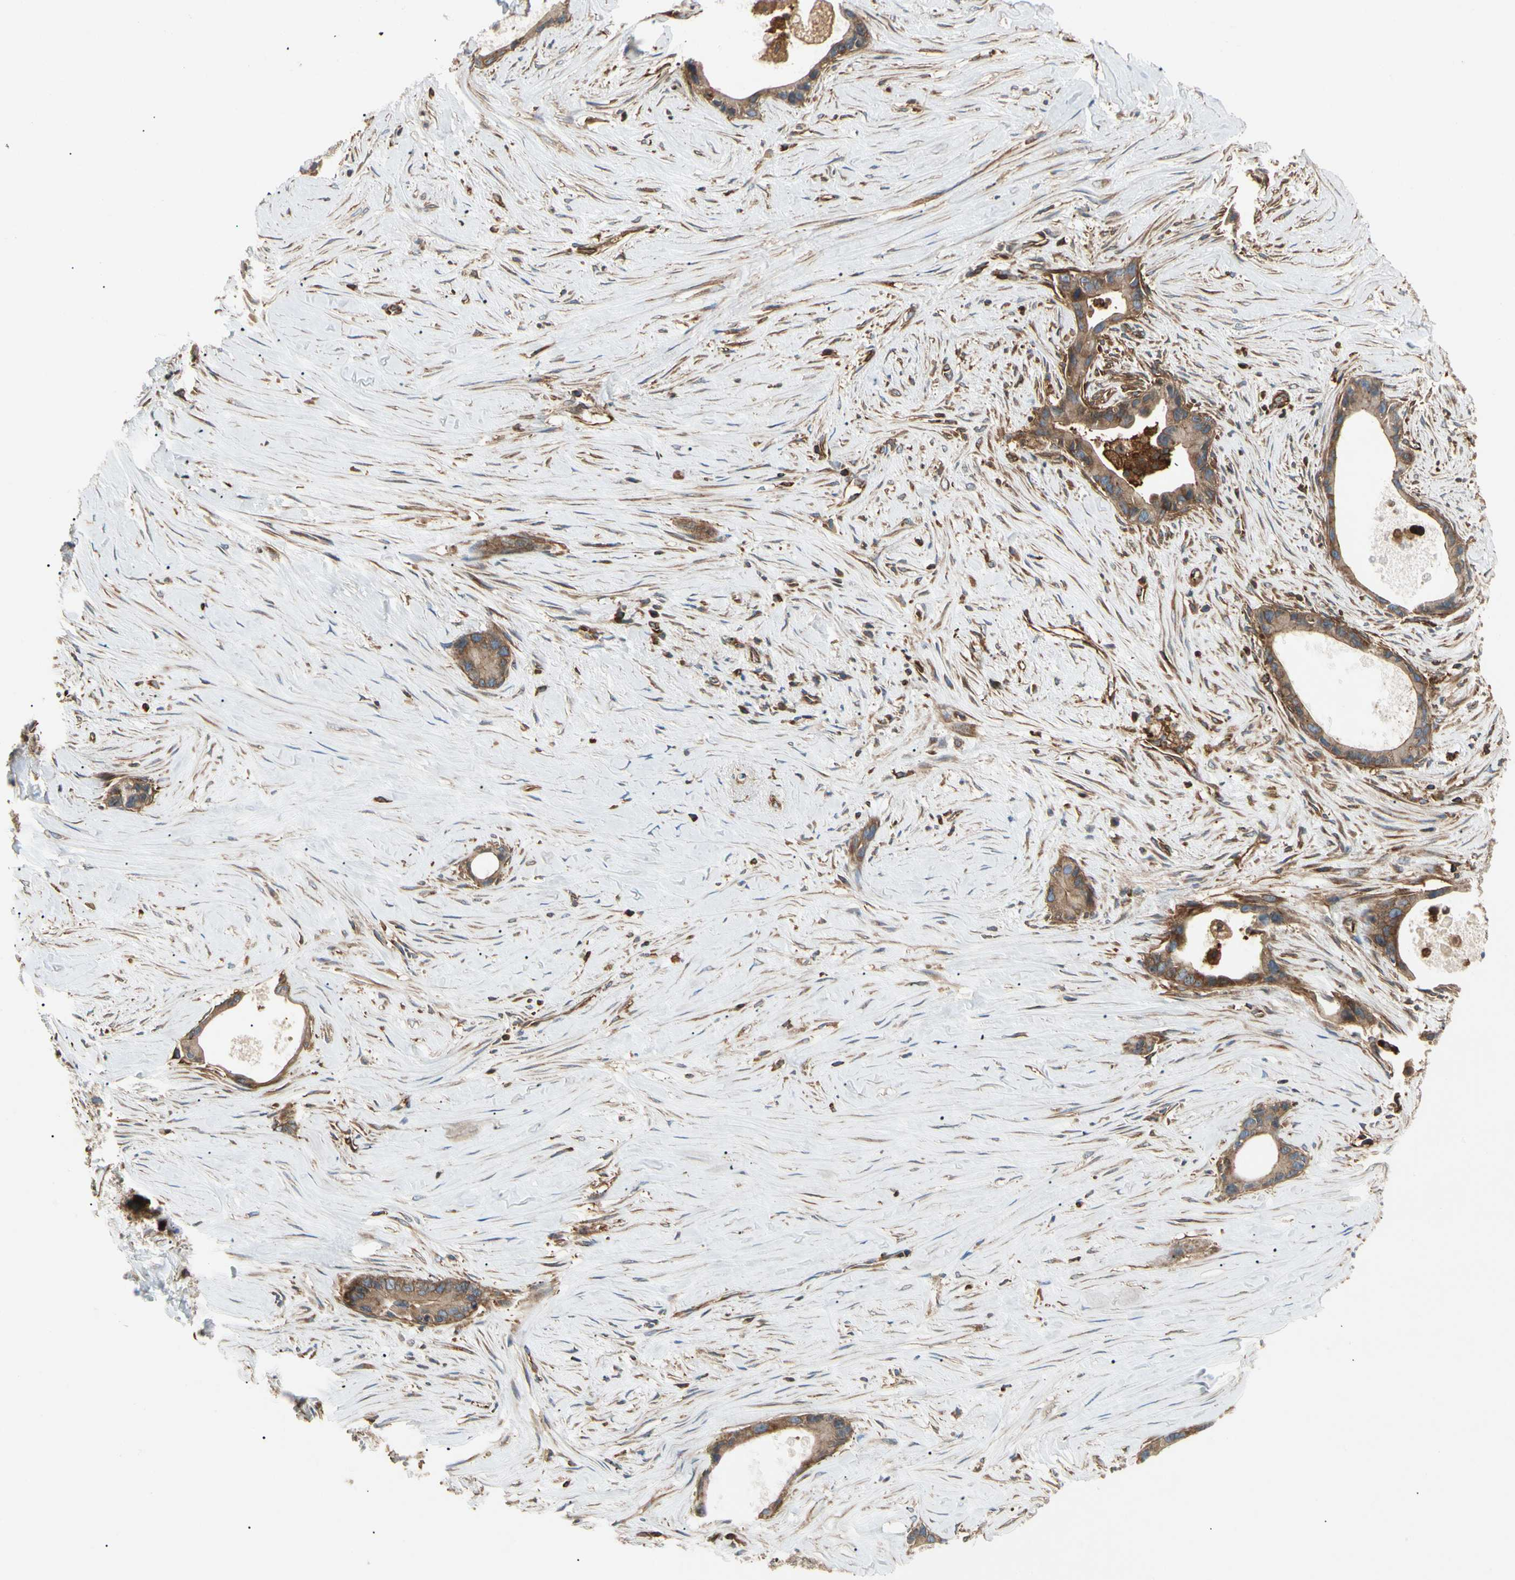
{"staining": {"intensity": "moderate", "quantity": ">75%", "location": "cytoplasmic/membranous"}, "tissue": "liver cancer", "cell_type": "Tumor cells", "image_type": "cancer", "snomed": [{"axis": "morphology", "description": "Cholangiocarcinoma"}, {"axis": "topography", "description": "Liver"}], "caption": "Protein analysis of cholangiocarcinoma (liver) tissue exhibits moderate cytoplasmic/membranous expression in about >75% of tumor cells.", "gene": "ARPC2", "patient": {"sex": "female", "age": 55}}